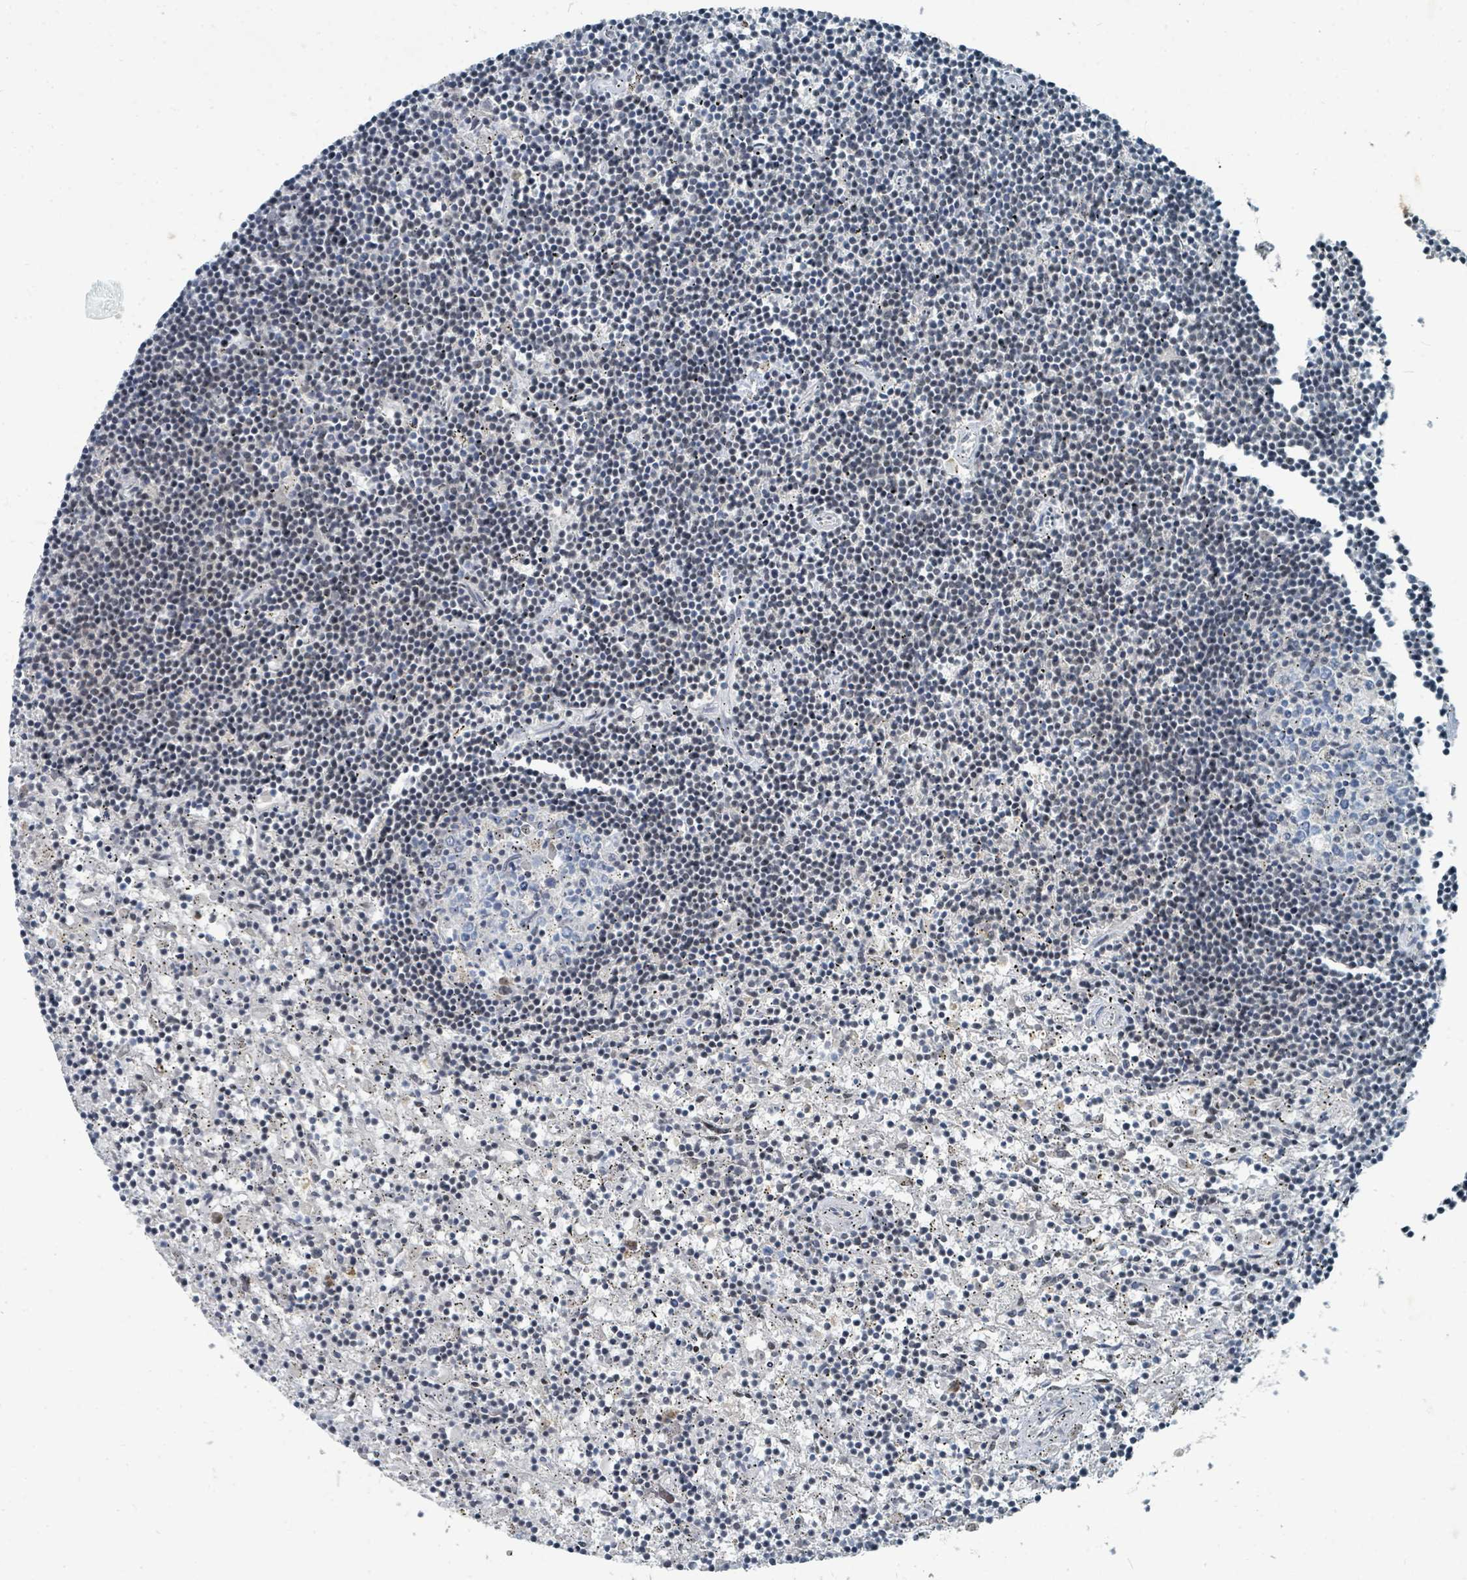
{"staining": {"intensity": "negative", "quantity": "none", "location": "none"}, "tissue": "lymphoma", "cell_type": "Tumor cells", "image_type": "cancer", "snomed": [{"axis": "morphology", "description": "Malignant lymphoma, non-Hodgkin's type, Low grade"}, {"axis": "topography", "description": "Spleen"}], "caption": "Immunohistochemistry (IHC) histopathology image of neoplastic tissue: human low-grade malignant lymphoma, non-Hodgkin's type stained with DAB exhibits no significant protein staining in tumor cells.", "gene": "UCK1", "patient": {"sex": "male", "age": 76}}